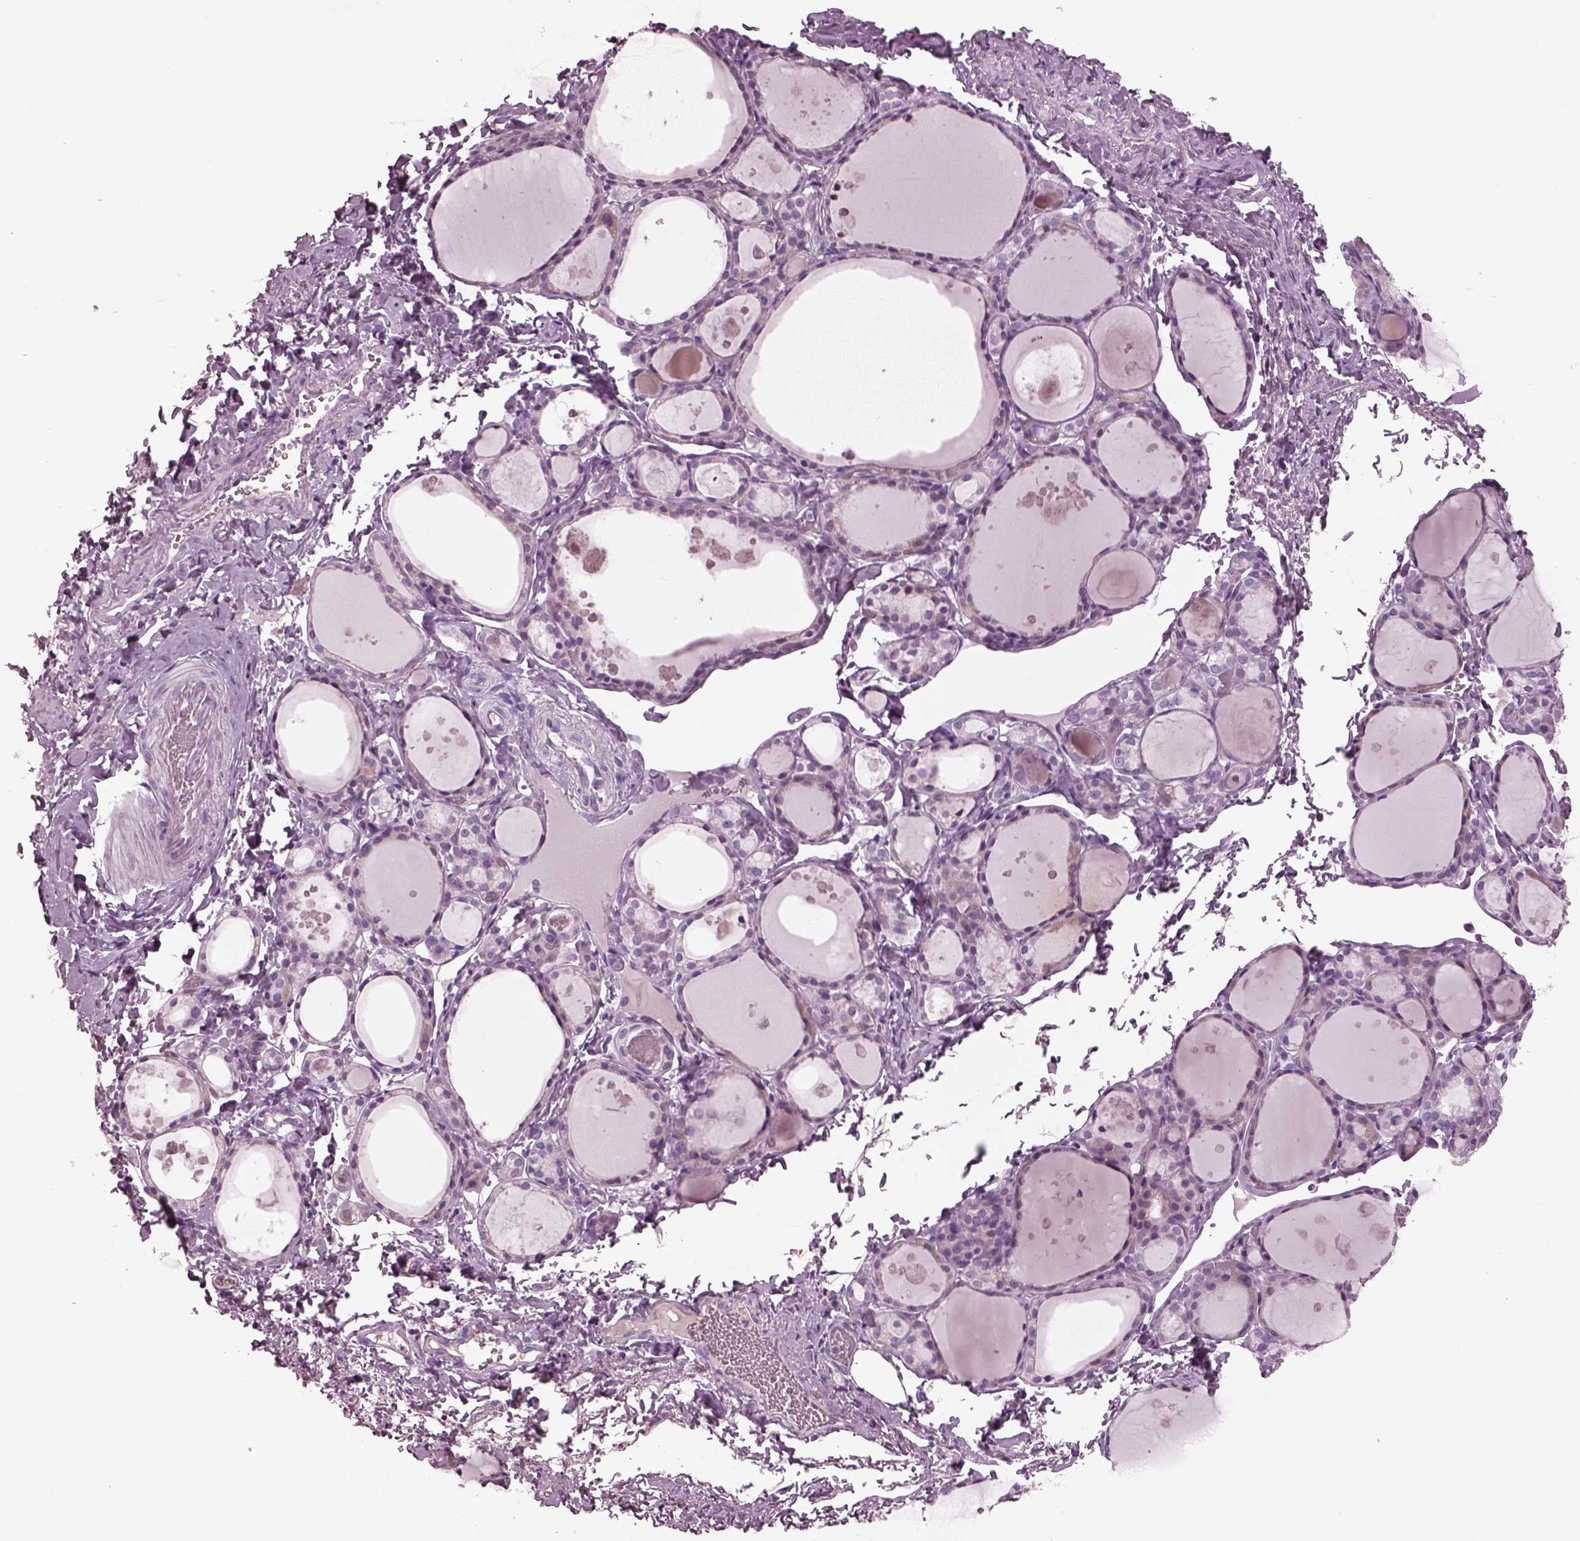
{"staining": {"intensity": "negative", "quantity": "none", "location": "none"}, "tissue": "thyroid gland", "cell_type": "Glandular cells", "image_type": "normal", "snomed": [{"axis": "morphology", "description": "Normal tissue, NOS"}, {"axis": "topography", "description": "Thyroid gland"}], "caption": "Image shows no significant protein staining in glandular cells of normal thyroid gland.", "gene": "CYLC1", "patient": {"sex": "male", "age": 68}}